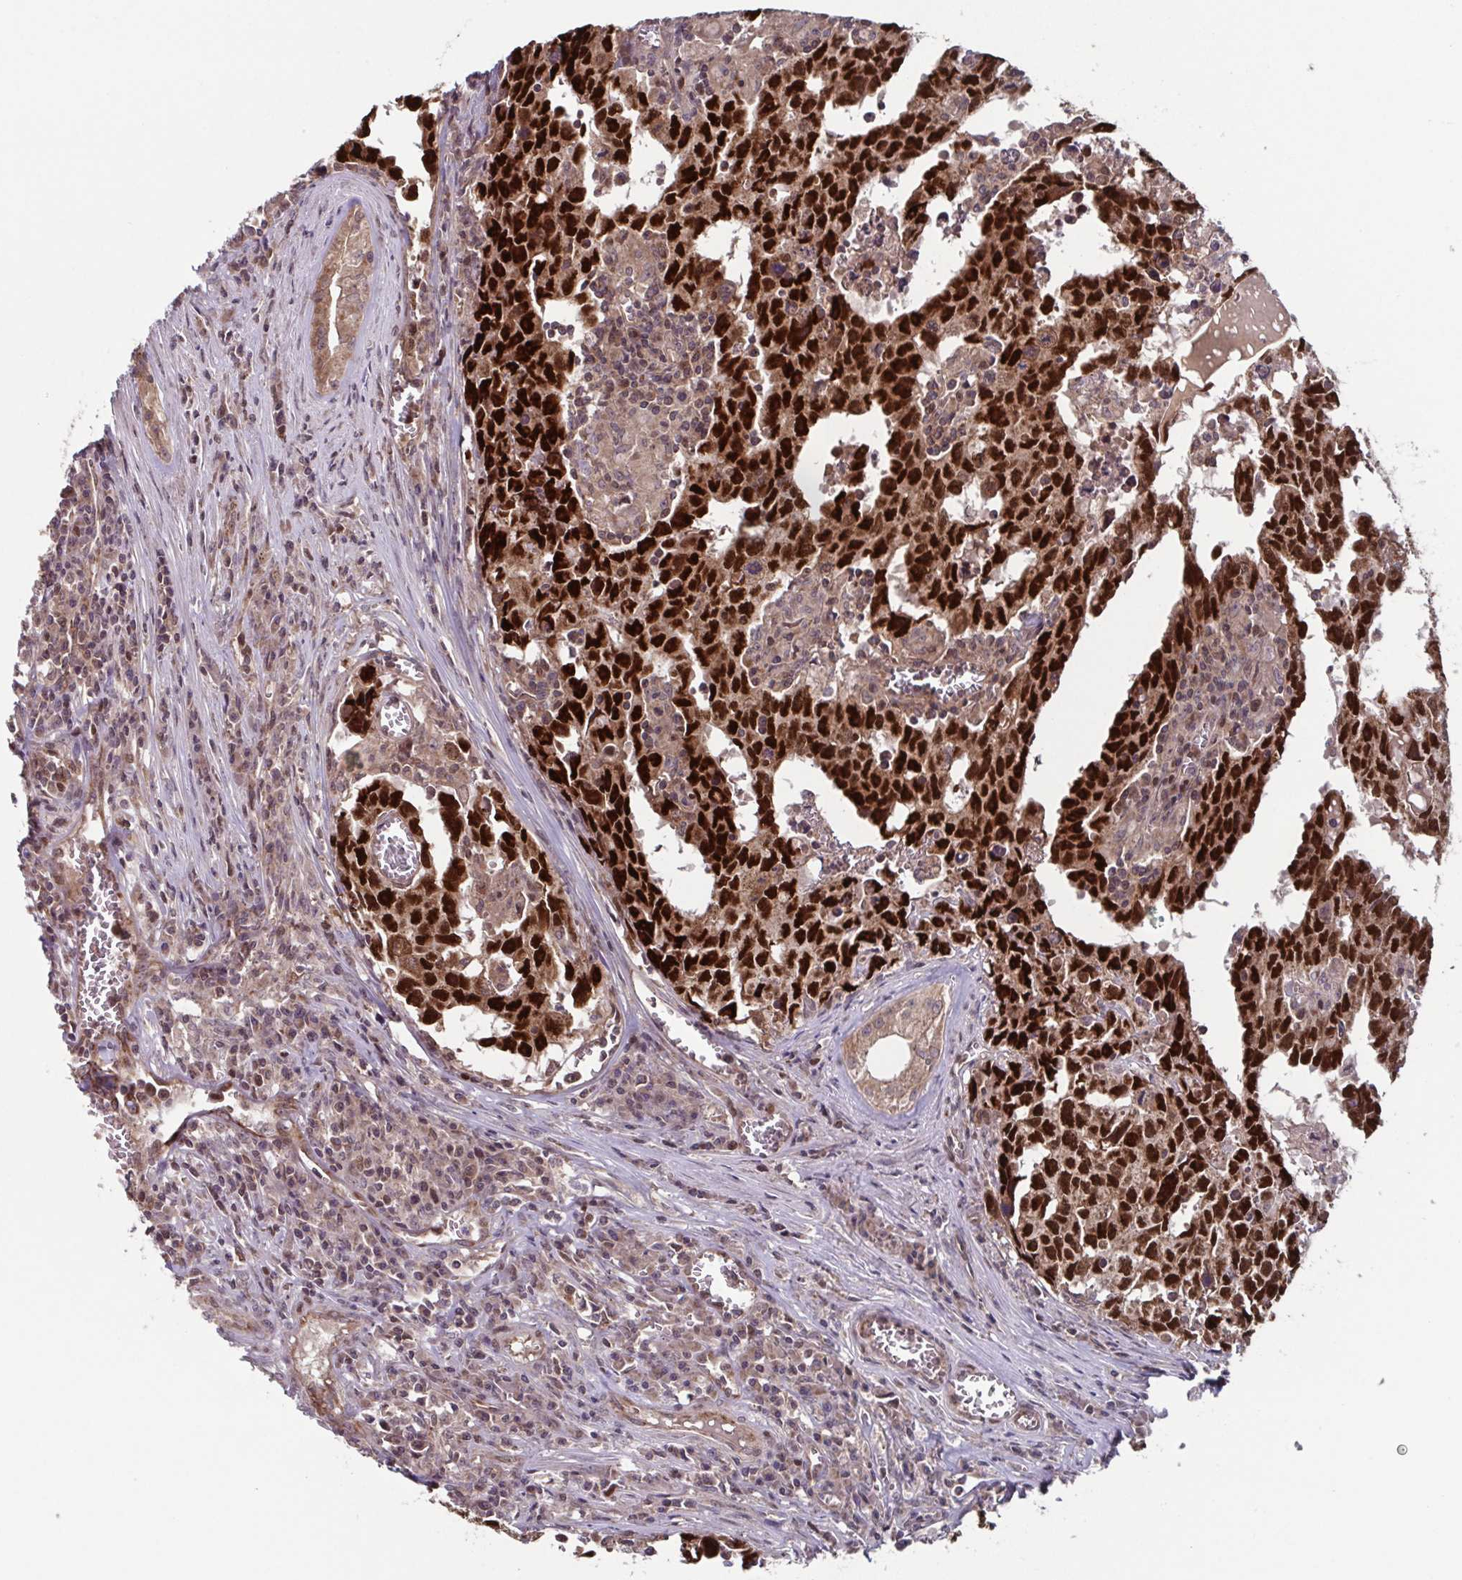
{"staining": {"intensity": "strong", "quantity": ">75%", "location": "nuclear"}, "tissue": "testis cancer", "cell_type": "Tumor cells", "image_type": "cancer", "snomed": [{"axis": "morphology", "description": "Carcinoma, Embryonal, NOS"}, {"axis": "topography", "description": "Testis"}], "caption": "DAB immunohistochemical staining of testis cancer exhibits strong nuclear protein staining in approximately >75% of tumor cells. (DAB (3,3'-diaminobenzidine) = brown stain, brightfield microscopy at high magnification).", "gene": "TTC19", "patient": {"sex": "male", "age": 22}}